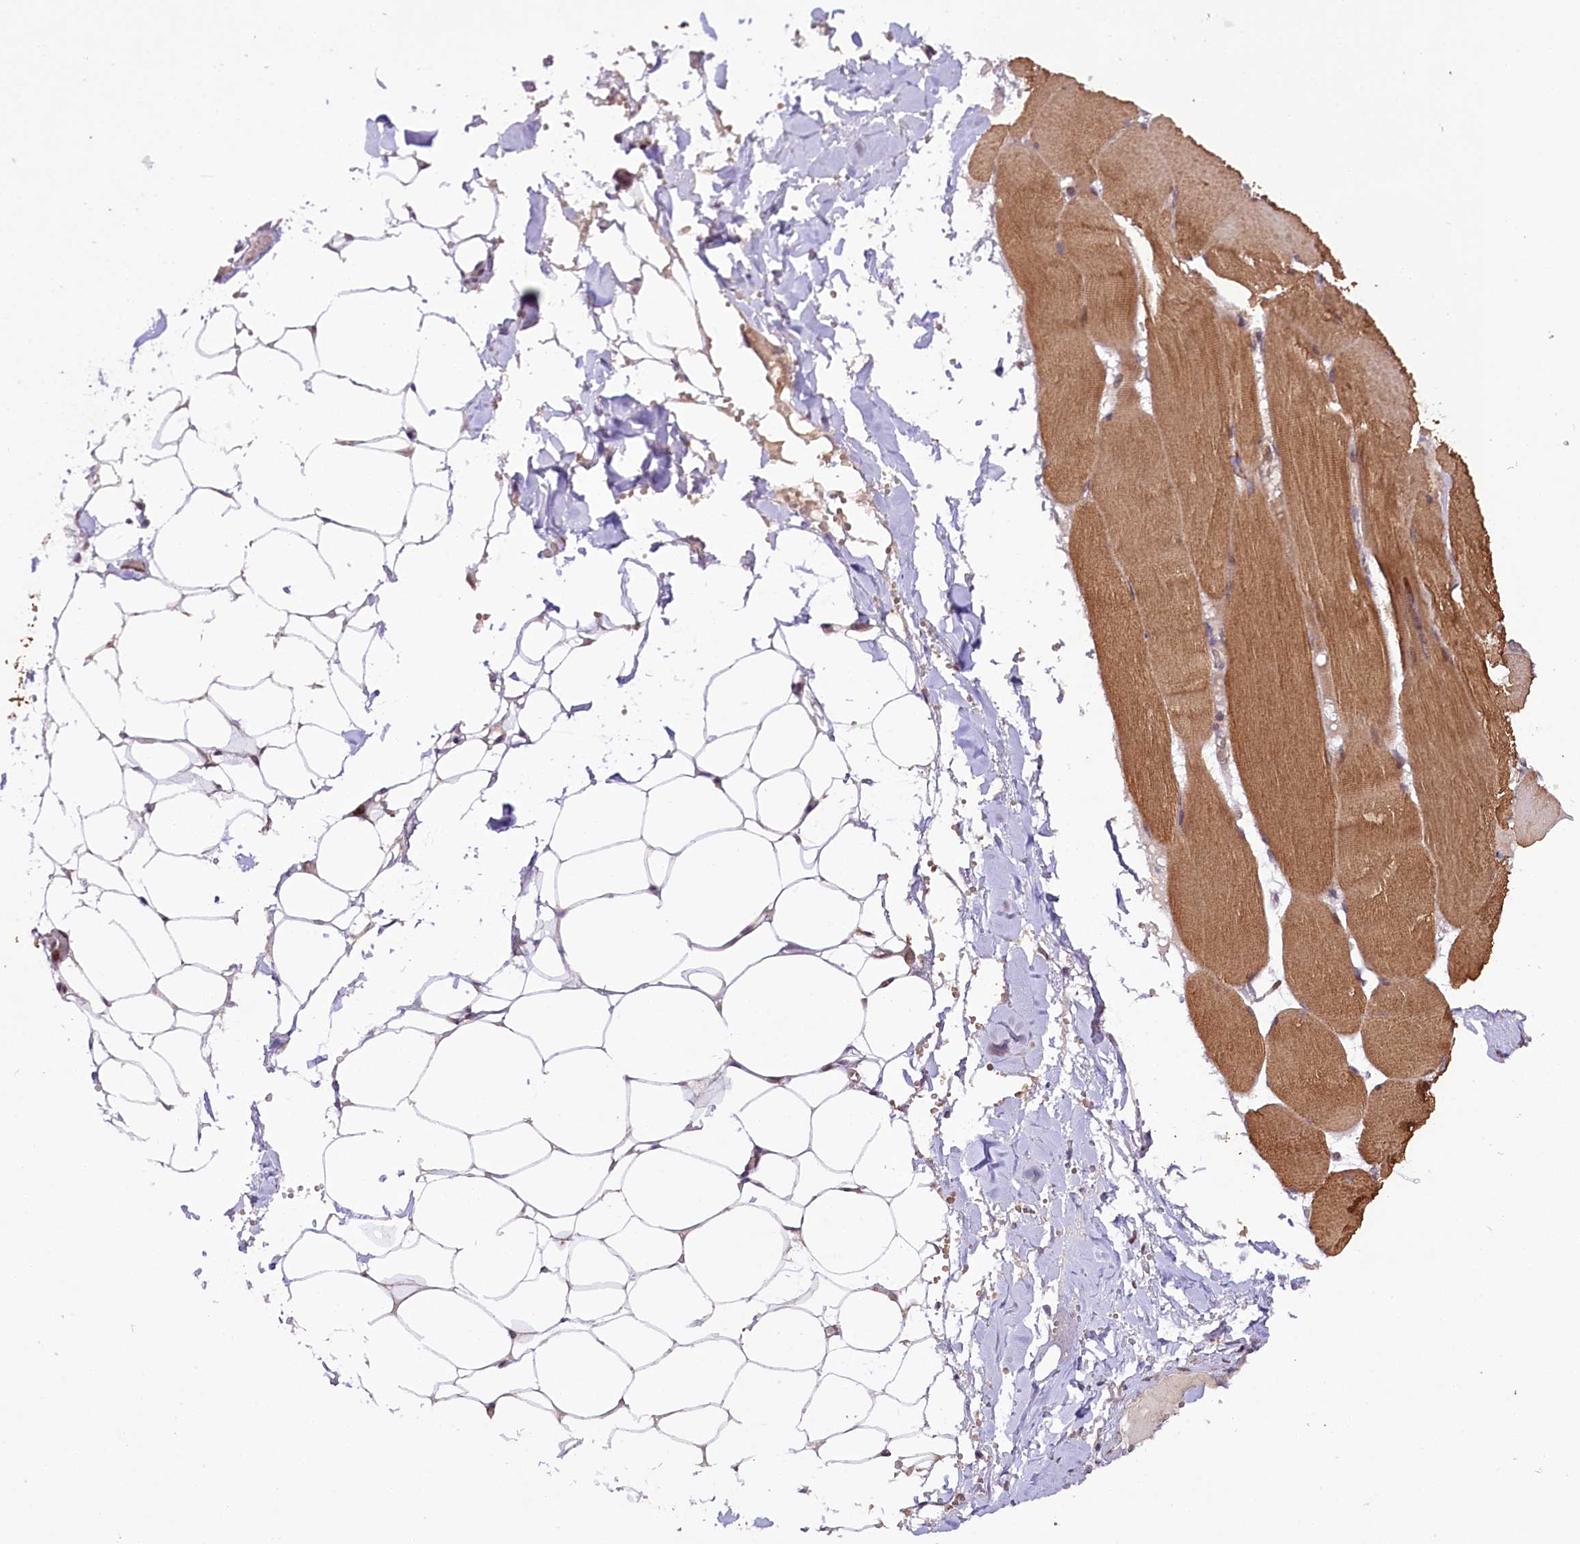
{"staining": {"intensity": "moderate", "quantity": "25%-75%", "location": "nuclear"}, "tissue": "adipose tissue", "cell_type": "Adipocytes", "image_type": "normal", "snomed": [{"axis": "morphology", "description": "Normal tissue, NOS"}, {"axis": "topography", "description": "Skeletal muscle"}, {"axis": "topography", "description": "Peripheral nerve tissue"}], "caption": "Immunohistochemistry (IHC) (DAB) staining of normal adipose tissue shows moderate nuclear protein staining in approximately 25%-75% of adipocytes.", "gene": "ZNF226", "patient": {"sex": "female", "age": 55}}